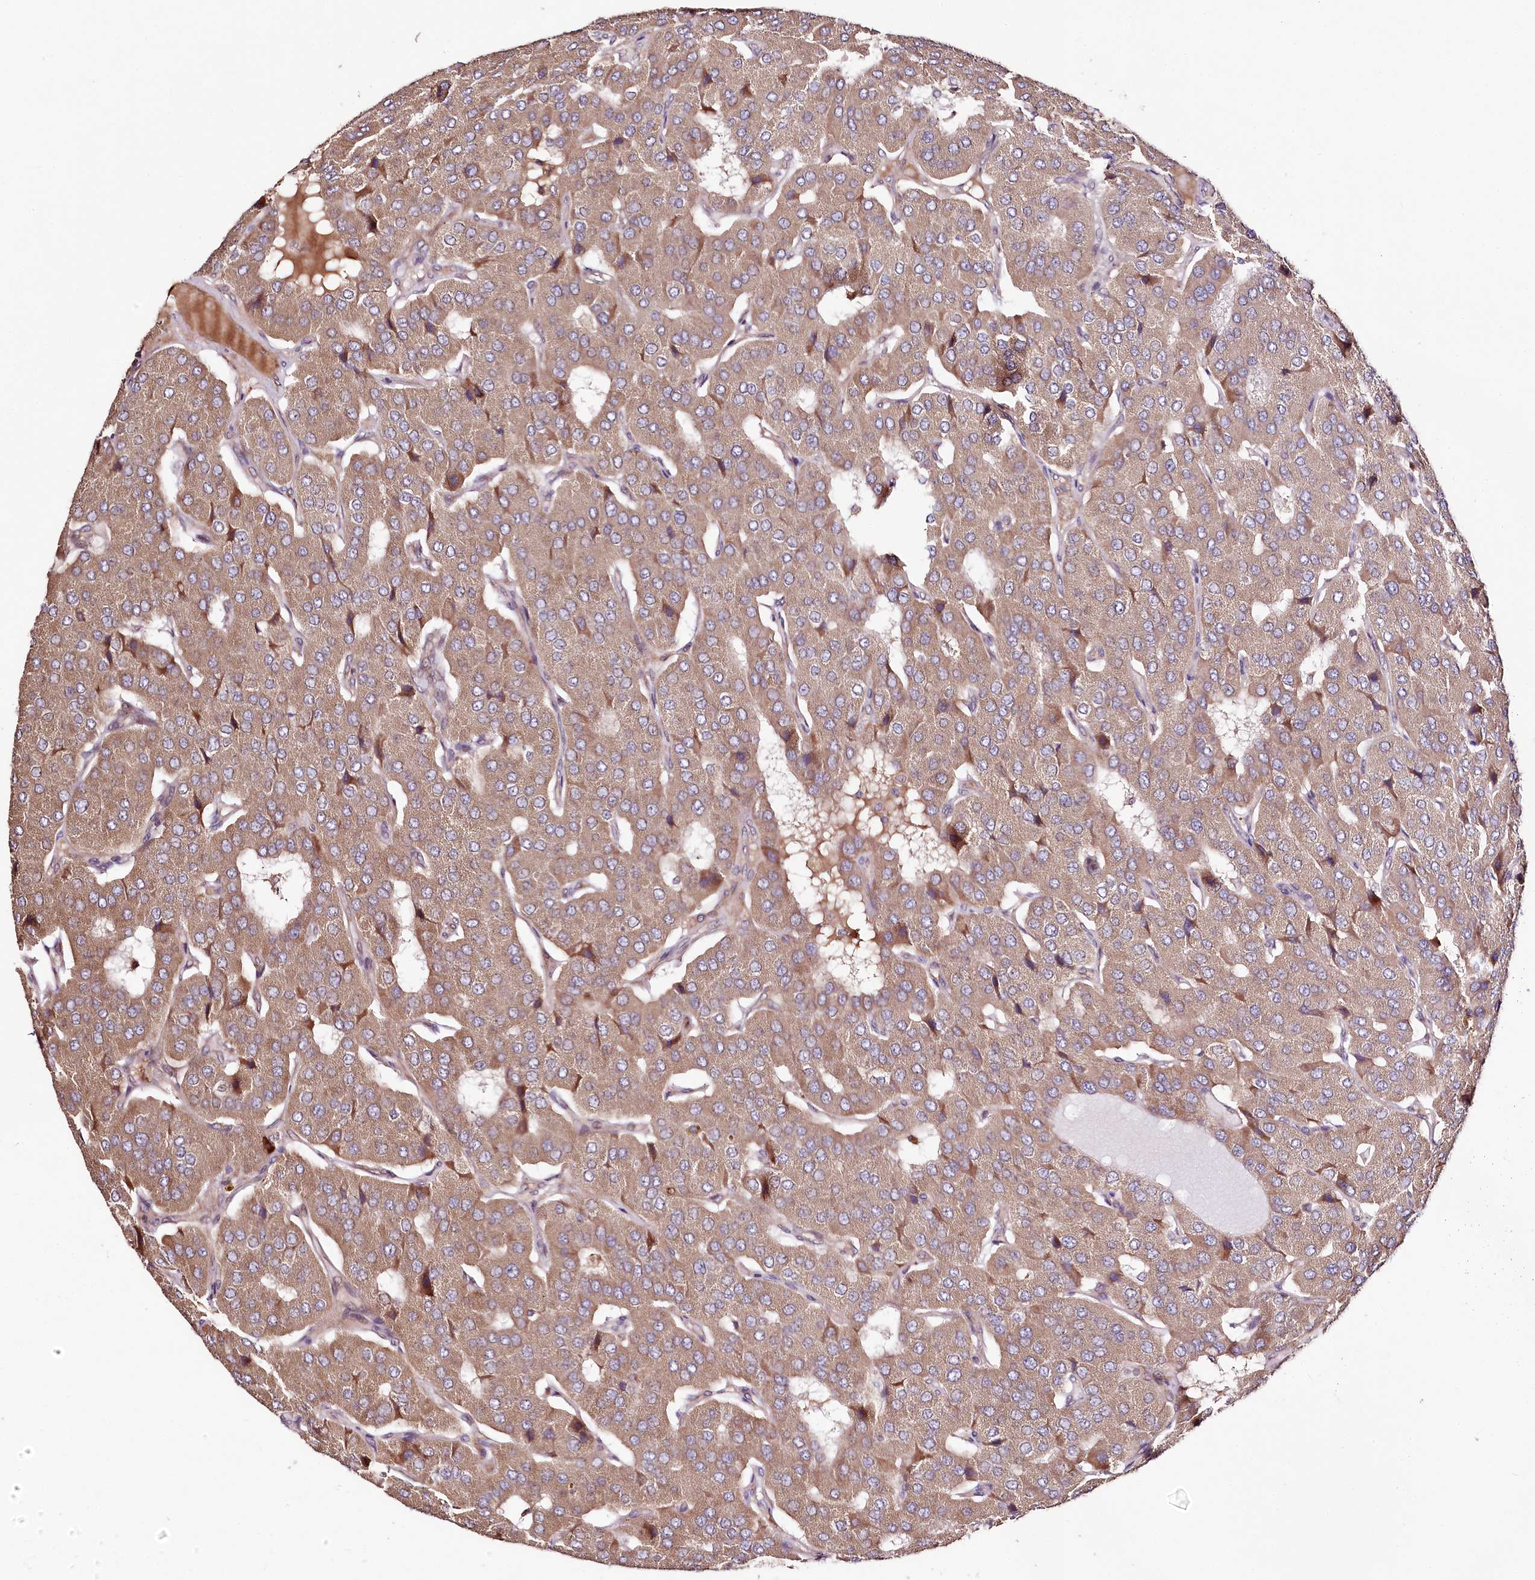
{"staining": {"intensity": "moderate", "quantity": ">75%", "location": "cytoplasmic/membranous"}, "tissue": "parathyroid gland", "cell_type": "Glandular cells", "image_type": "normal", "snomed": [{"axis": "morphology", "description": "Normal tissue, NOS"}, {"axis": "morphology", "description": "Adenoma, NOS"}, {"axis": "topography", "description": "Parathyroid gland"}], "caption": "IHC image of unremarkable parathyroid gland stained for a protein (brown), which demonstrates medium levels of moderate cytoplasmic/membranous staining in approximately >75% of glandular cells.", "gene": "DMP1", "patient": {"sex": "female", "age": 86}}